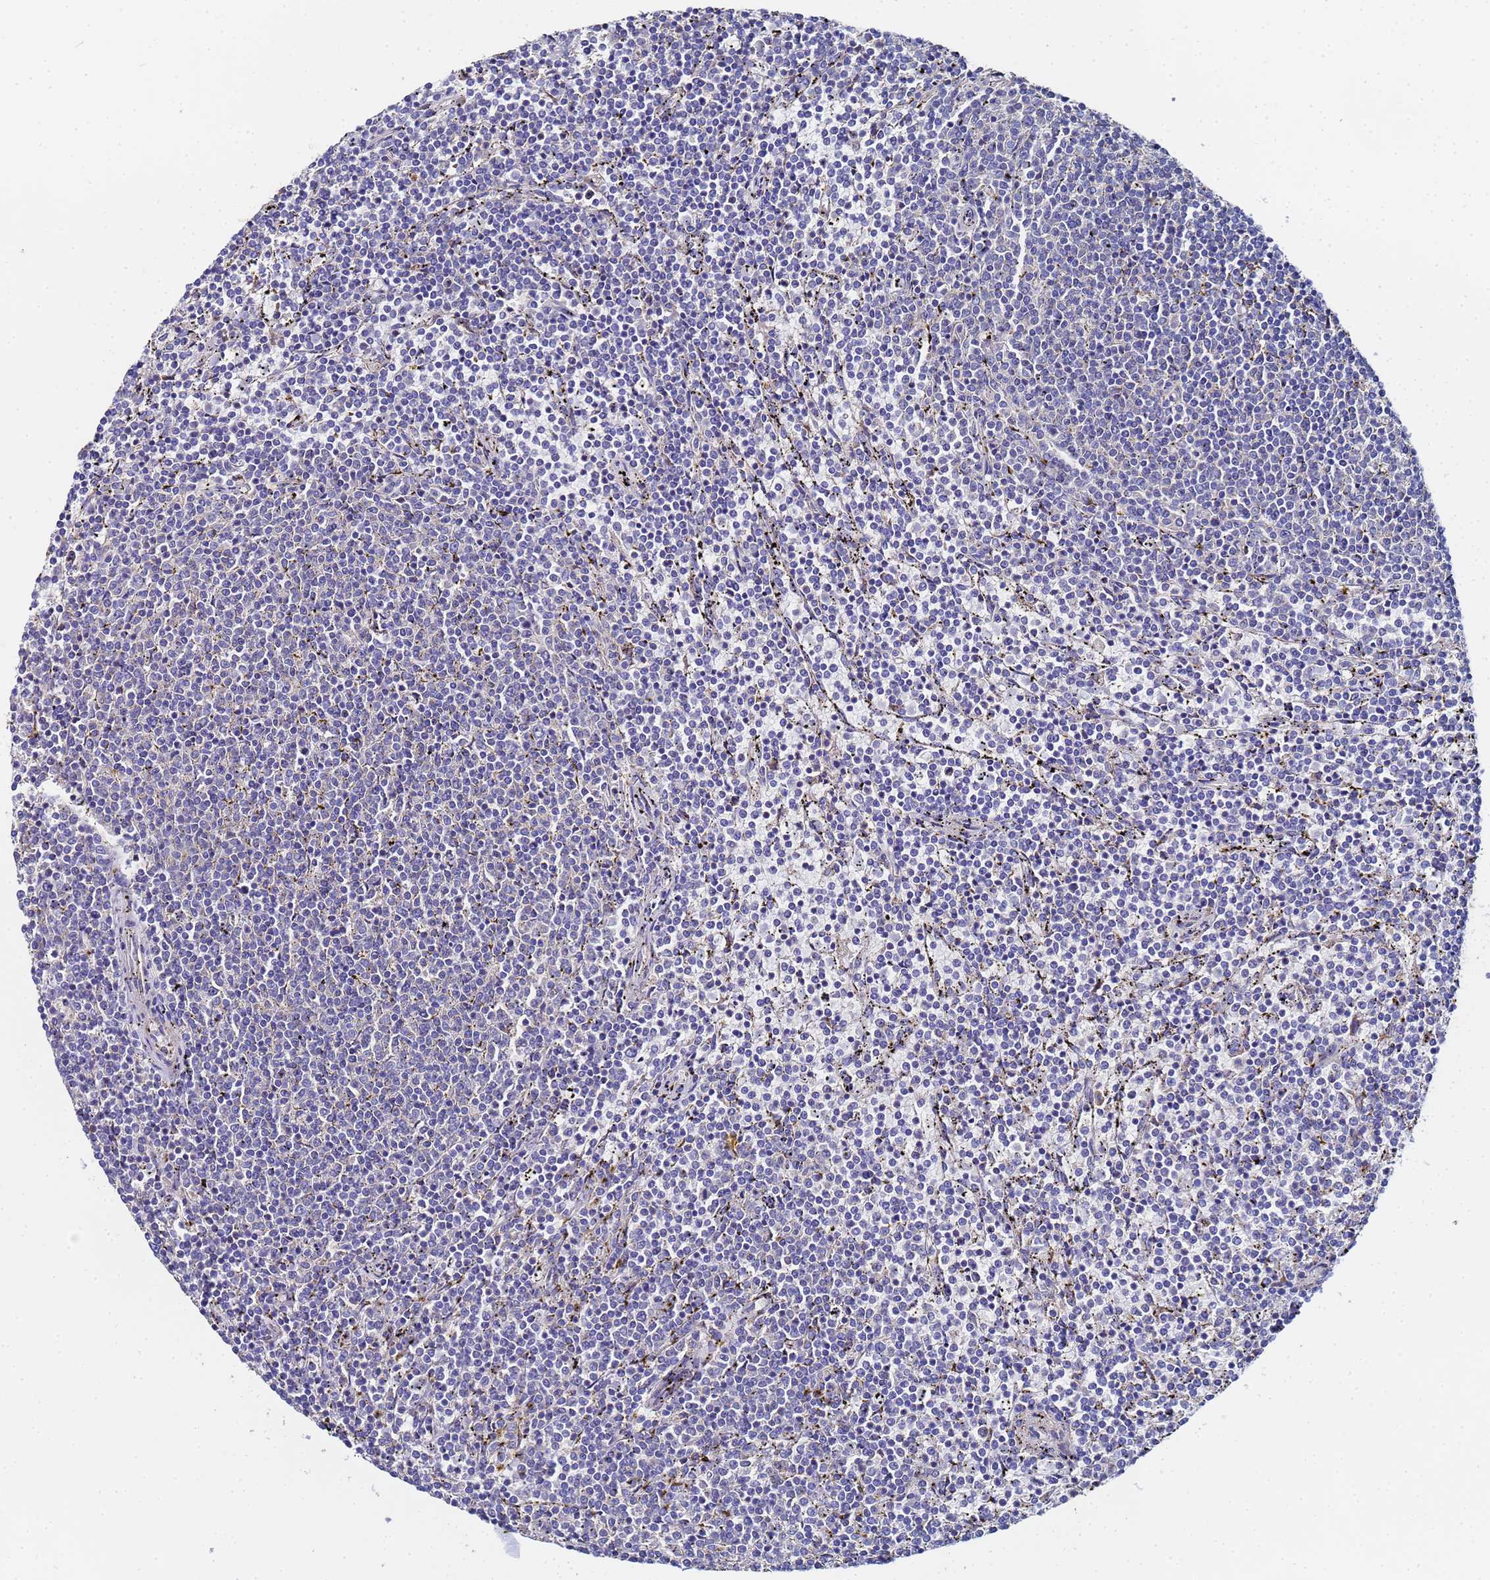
{"staining": {"intensity": "negative", "quantity": "none", "location": "none"}, "tissue": "lymphoma", "cell_type": "Tumor cells", "image_type": "cancer", "snomed": [{"axis": "morphology", "description": "Malignant lymphoma, non-Hodgkin's type, Low grade"}, {"axis": "topography", "description": "Spleen"}], "caption": "Image shows no protein expression in tumor cells of lymphoma tissue.", "gene": "FAHD2A", "patient": {"sex": "female", "age": 50}}